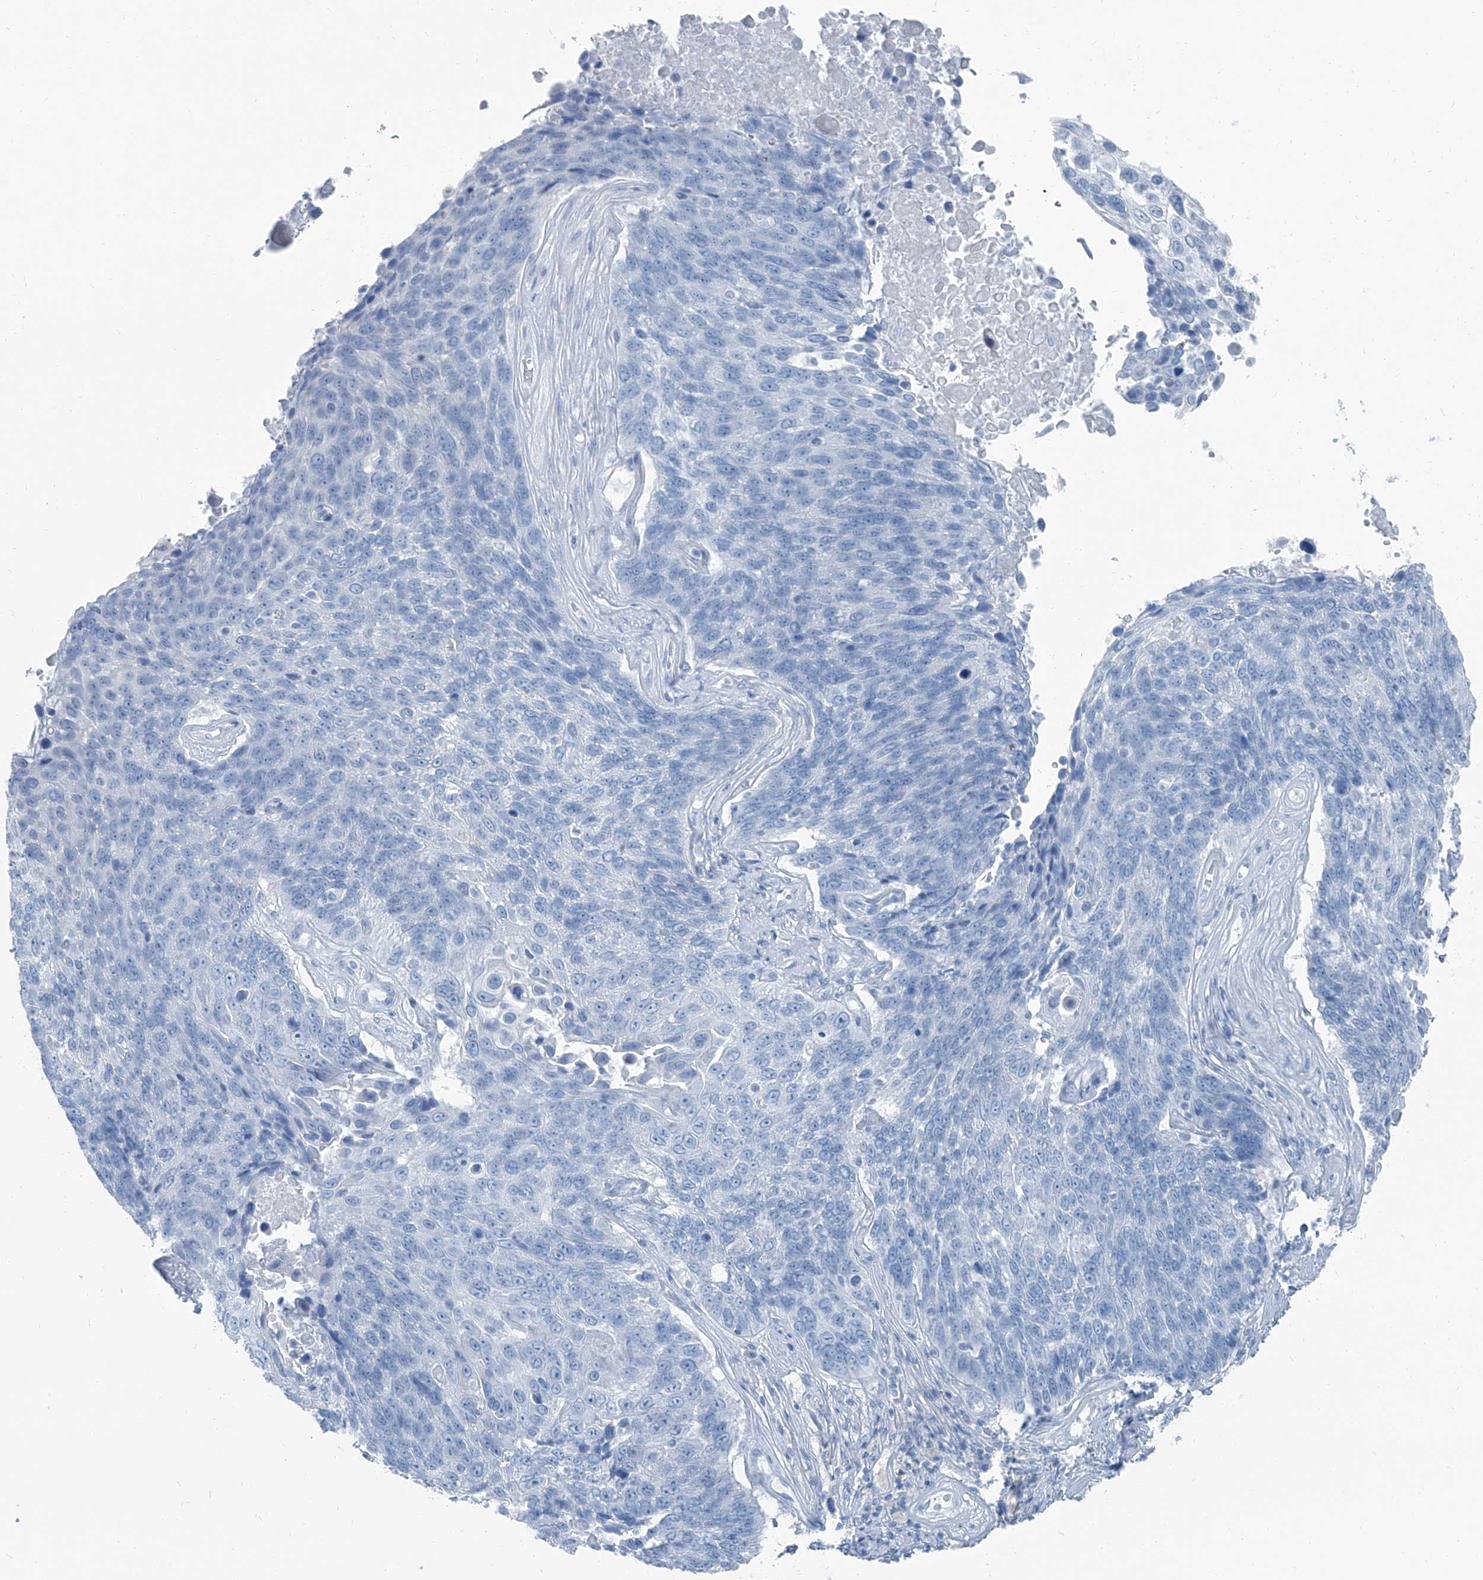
{"staining": {"intensity": "negative", "quantity": "none", "location": "none"}, "tissue": "lung cancer", "cell_type": "Tumor cells", "image_type": "cancer", "snomed": [{"axis": "morphology", "description": "Squamous cell carcinoma, NOS"}, {"axis": "topography", "description": "Lung"}], "caption": "Protein analysis of lung cancer shows no significant staining in tumor cells.", "gene": "RGN", "patient": {"sex": "male", "age": 66}}